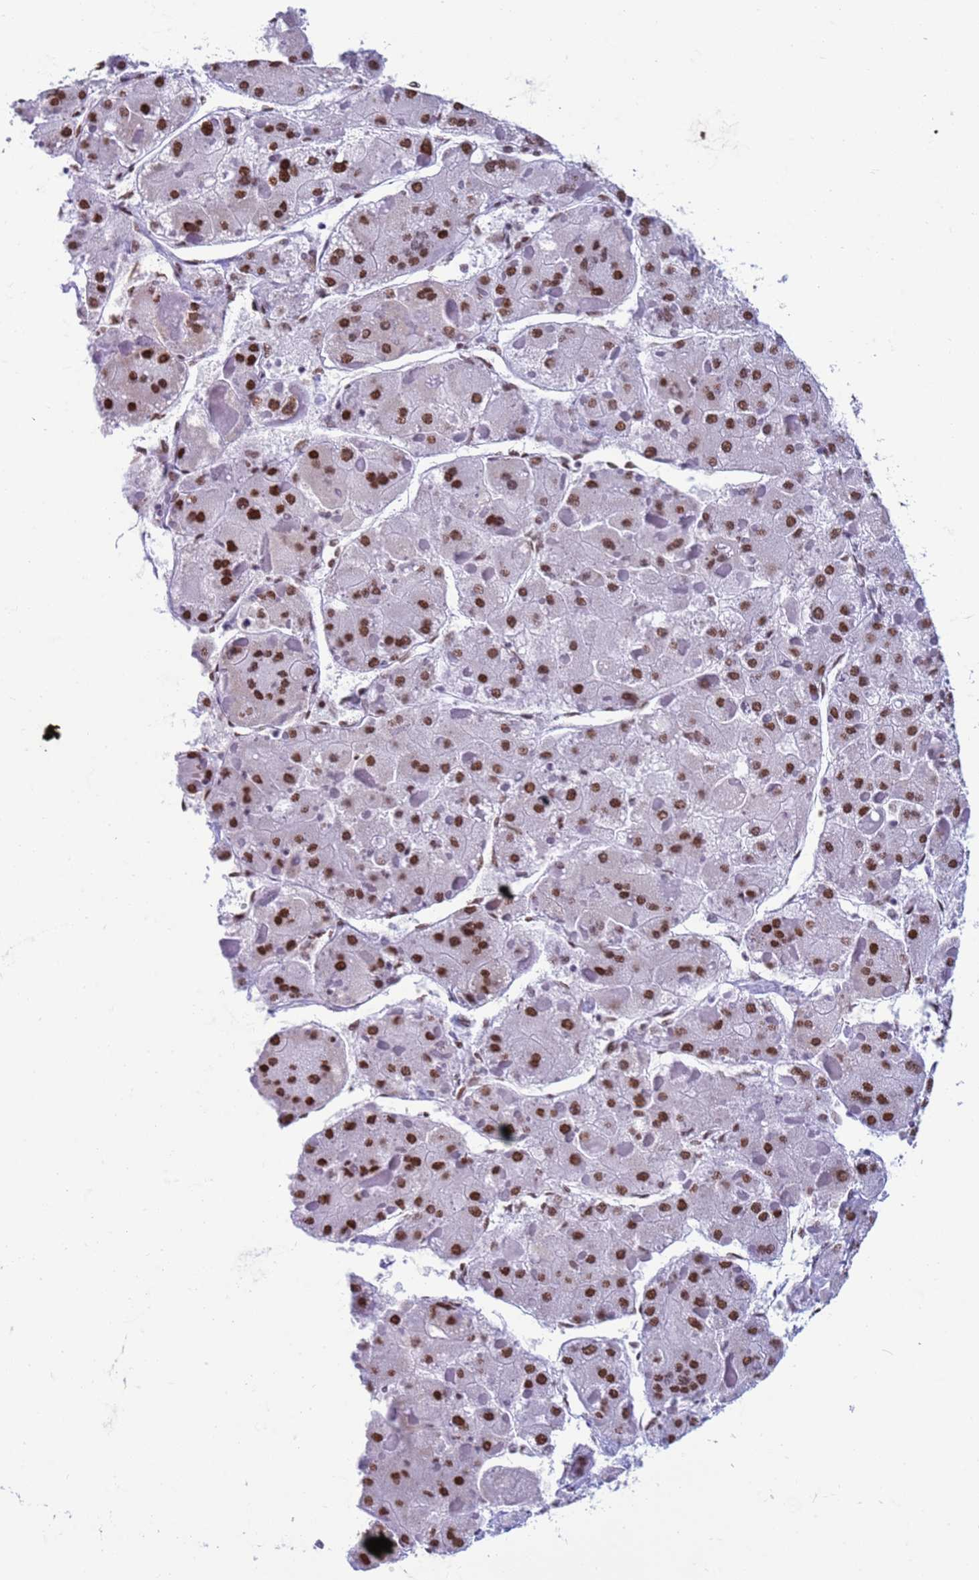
{"staining": {"intensity": "strong", "quantity": ">75%", "location": "nuclear"}, "tissue": "liver cancer", "cell_type": "Tumor cells", "image_type": "cancer", "snomed": [{"axis": "morphology", "description": "Carcinoma, Hepatocellular, NOS"}, {"axis": "topography", "description": "Liver"}], "caption": "A brown stain shows strong nuclear expression of a protein in human liver cancer (hepatocellular carcinoma) tumor cells.", "gene": "FAM170B", "patient": {"sex": "female", "age": 73}}